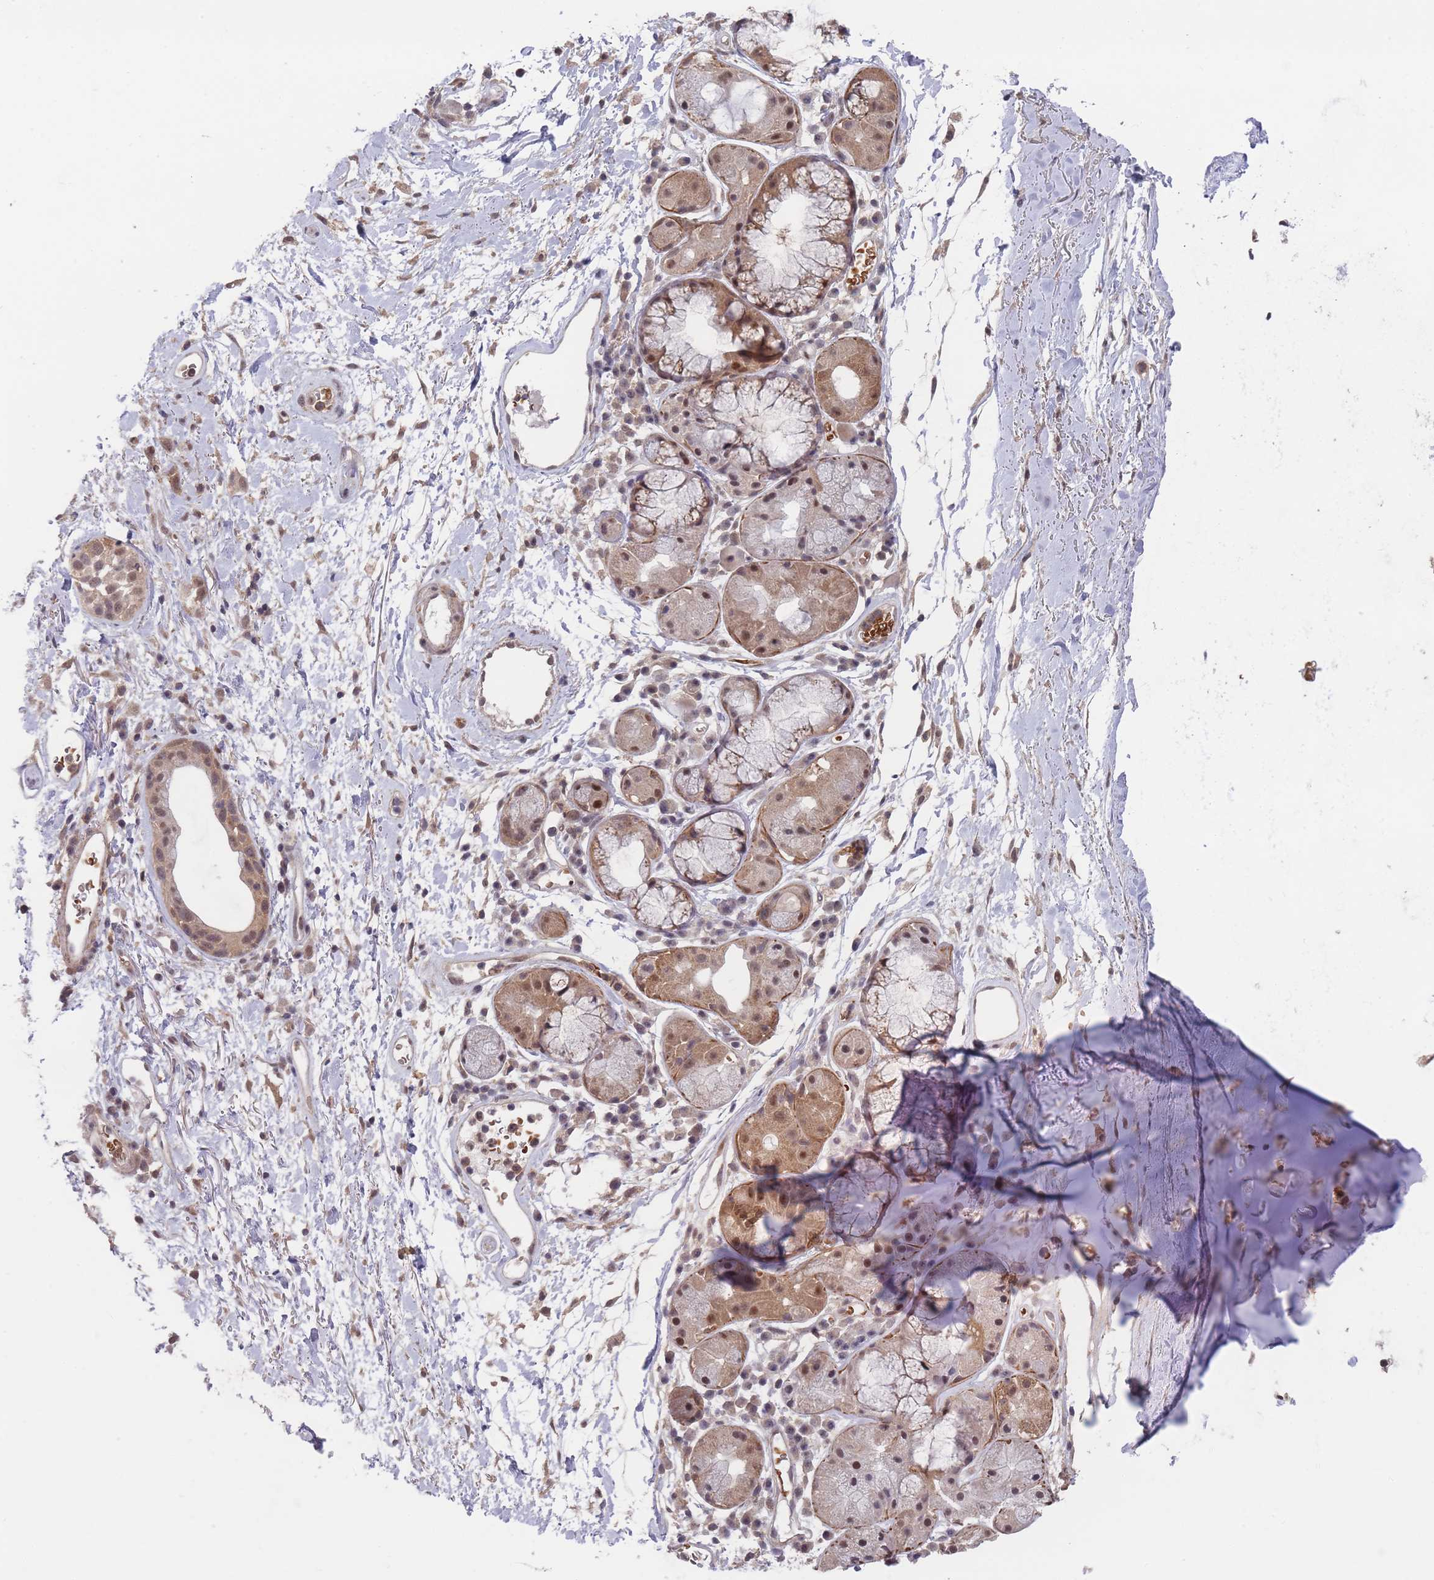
{"staining": {"intensity": "negative", "quantity": "none", "location": "none"}, "tissue": "adipose tissue", "cell_type": "Adipocytes", "image_type": "normal", "snomed": [{"axis": "morphology", "description": "Normal tissue, NOS"}, {"axis": "topography", "description": "Cartilage tissue"}], "caption": "A histopathology image of human adipose tissue is negative for staining in adipocytes.", "gene": "SF3B1", "patient": {"sex": "male", "age": 80}}